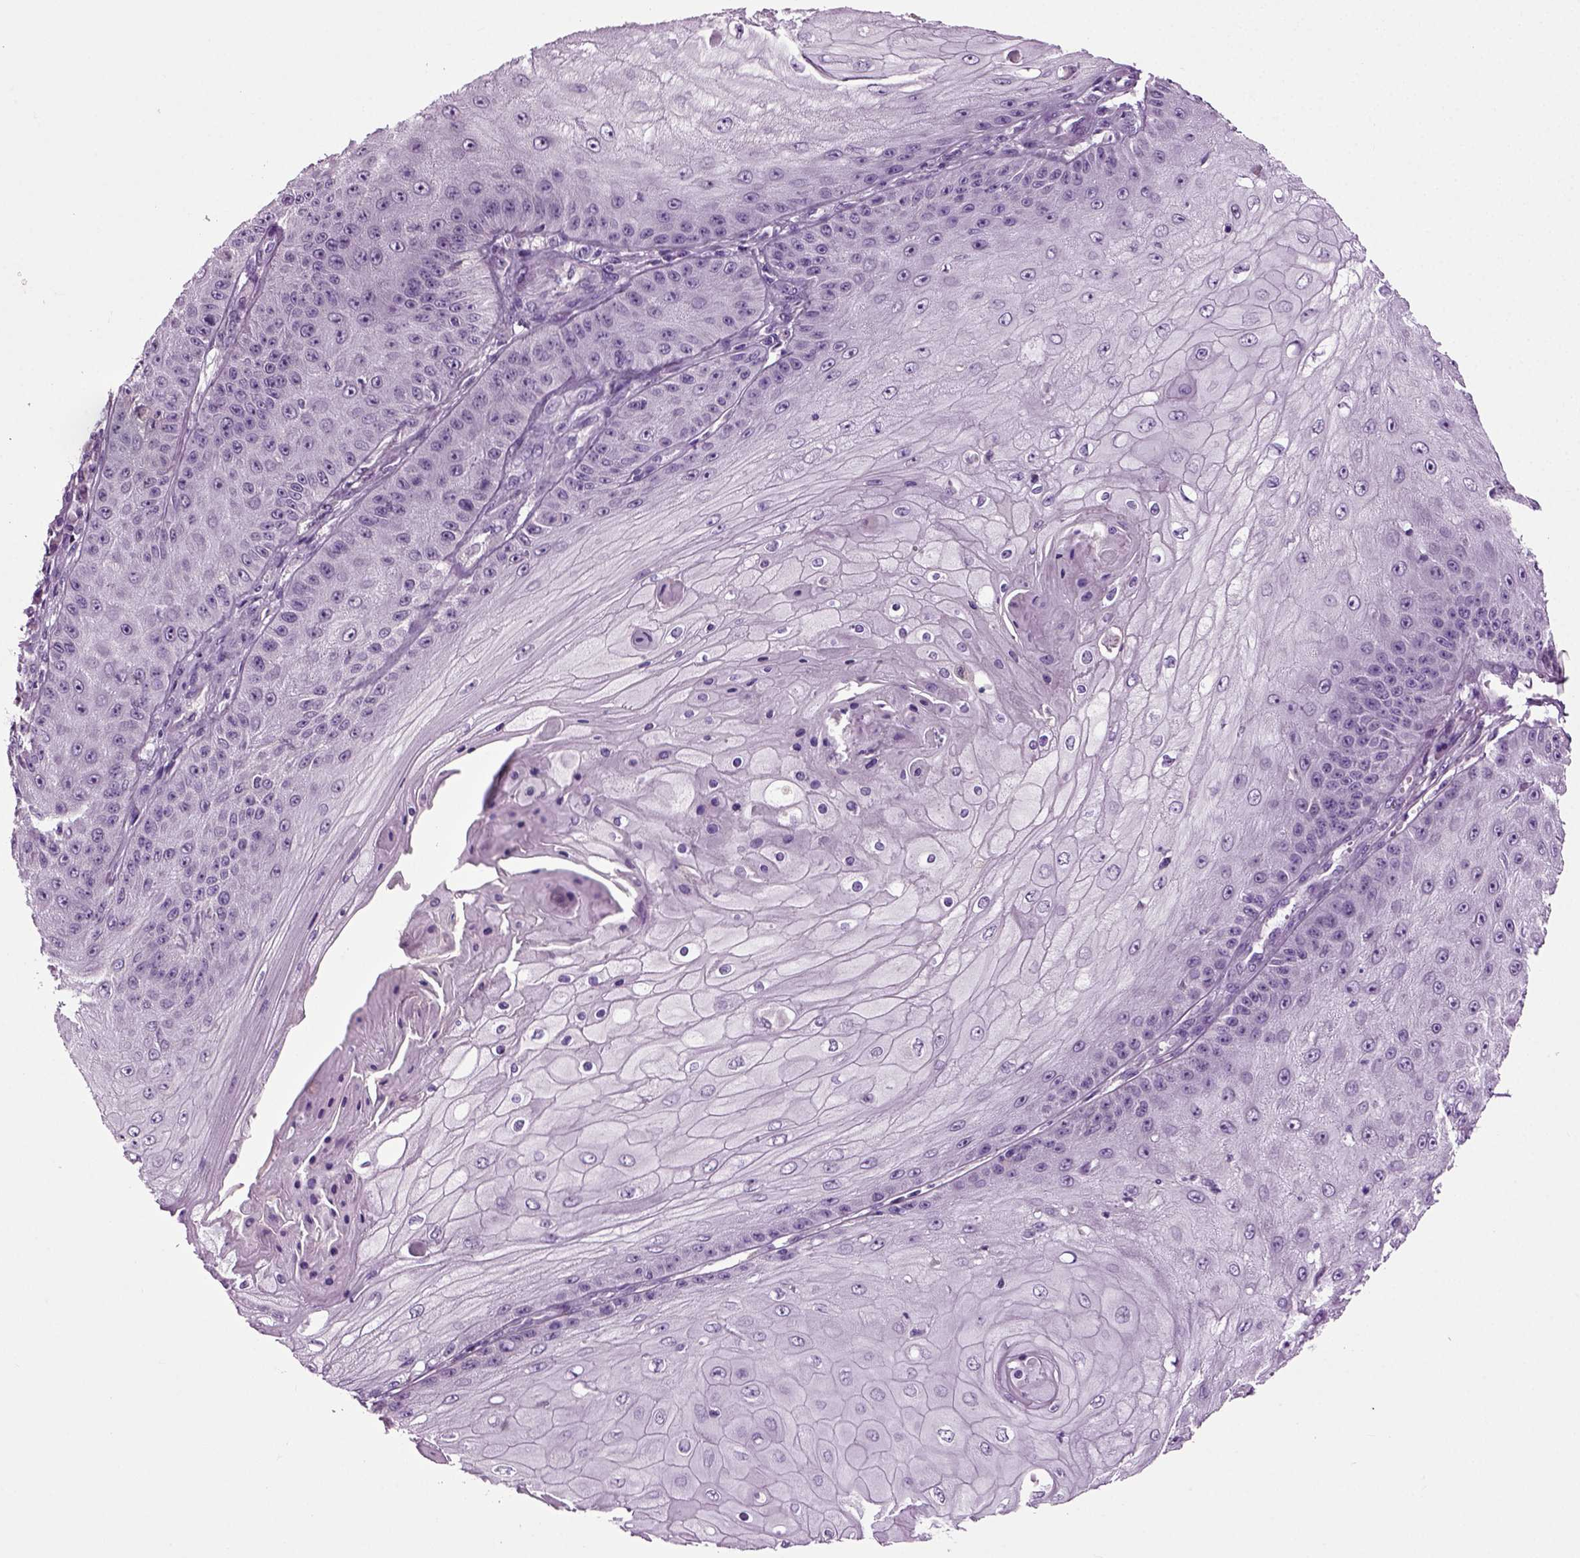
{"staining": {"intensity": "negative", "quantity": "none", "location": "none"}, "tissue": "skin cancer", "cell_type": "Tumor cells", "image_type": "cancer", "snomed": [{"axis": "morphology", "description": "Squamous cell carcinoma, NOS"}, {"axis": "topography", "description": "Skin"}], "caption": "Micrograph shows no significant protein positivity in tumor cells of squamous cell carcinoma (skin).", "gene": "SPATA17", "patient": {"sex": "male", "age": 70}}